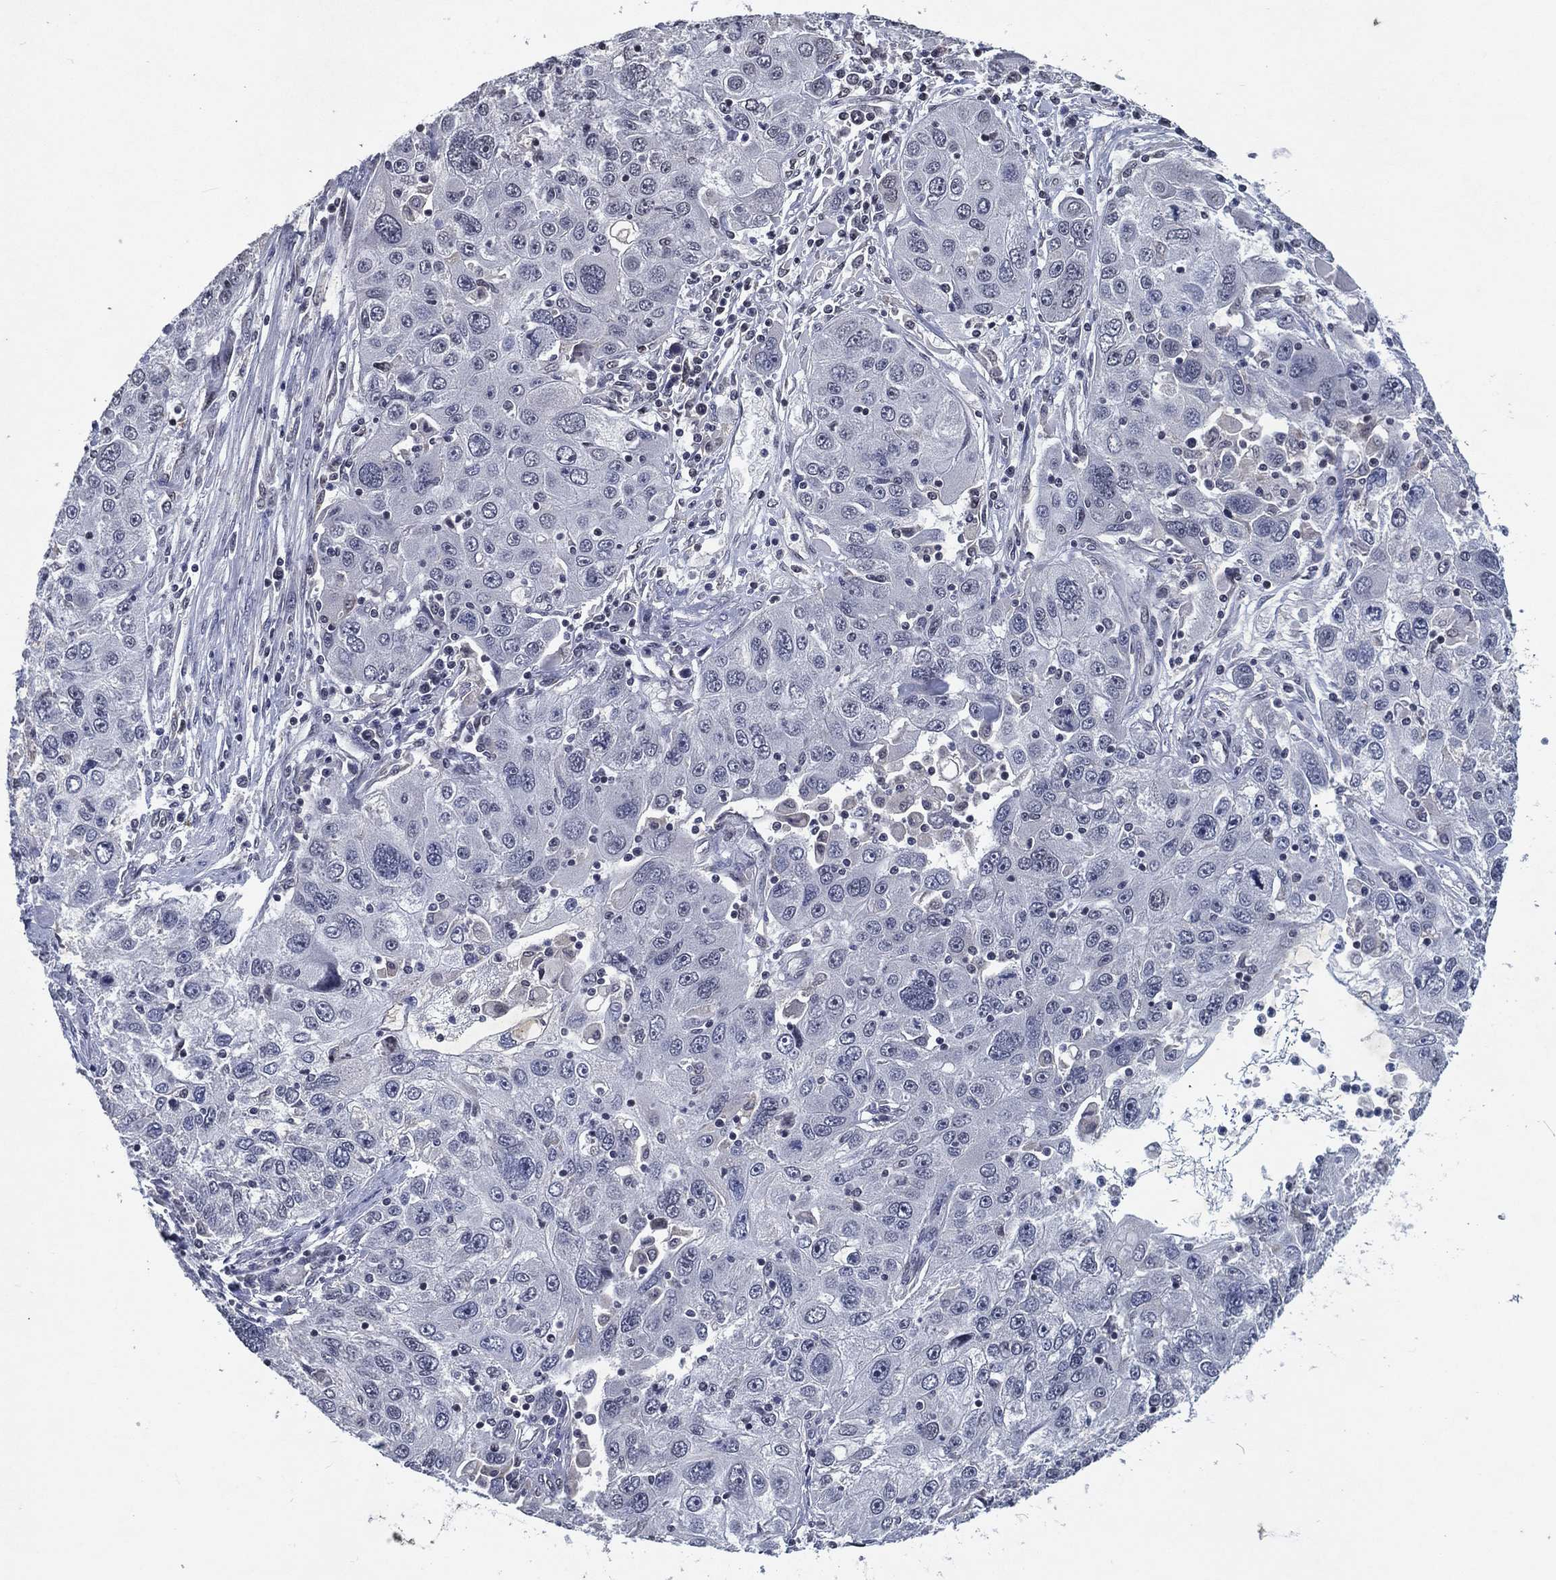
{"staining": {"intensity": "moderate", "quantity": "<25%", "location": "nuclear"}, "tissue": "stomach cancer", "cell_type": "Tumor cells", "image_type": "cancer", "snomed": [{"axis": "morphology", "description": "Adenocarcinoma, NOS"}, {"axis": "topography", "description": "Stomach"}], "caption": "Protein staining by immunohistochemistry (IHC) displays moderate nuclear expression in approximately <25% of tumor cells in stomach cancer (adenocarcinoma). (DAB (3,3'-diaminobenzidine) IHC, brown staining for protein, blue staining for nuclei).", "gene": "ZBTB42", "patient": {"sex": "male", "age": 56}}